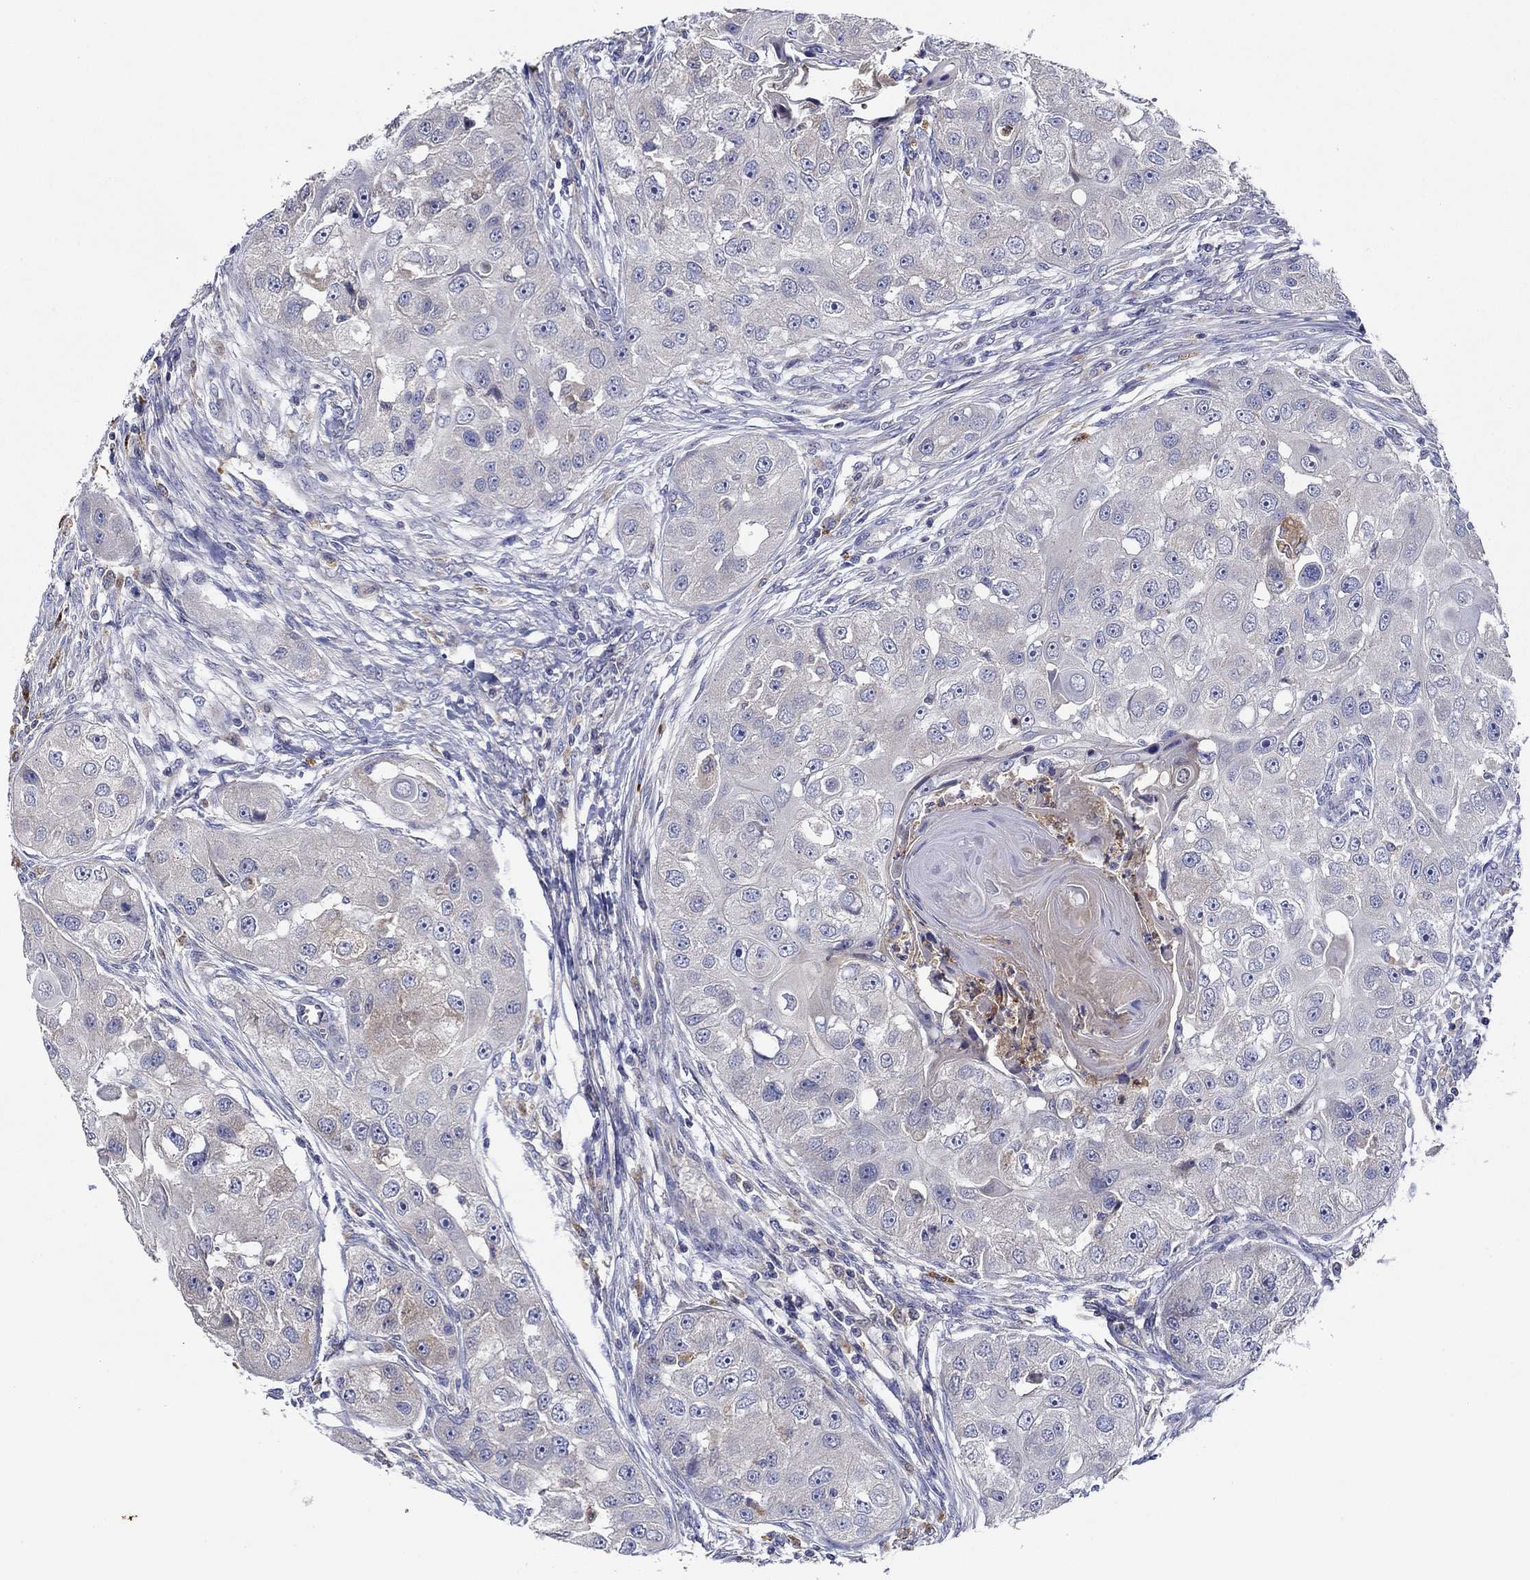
{"staining": {"intensity": "weak", "quantity": "<25%", "location": "cytoplasmic/membranous"}, "tissue": "head and neck cancer", "cell_type": "Tumor cells", "image_type": "cancer", "snomed": [{"axis": "morphology", "description": "Squamous cell carcinoma, NOS"}, {"axis": "topography", "description": "Head-Neck"}], "caption": "This is an immunohistochemistry micrograph of head and neck cancer. There is no positivity in tumor cells.", "gene": "CHIT1", "patient": {"sex": "male", "age": 51}}